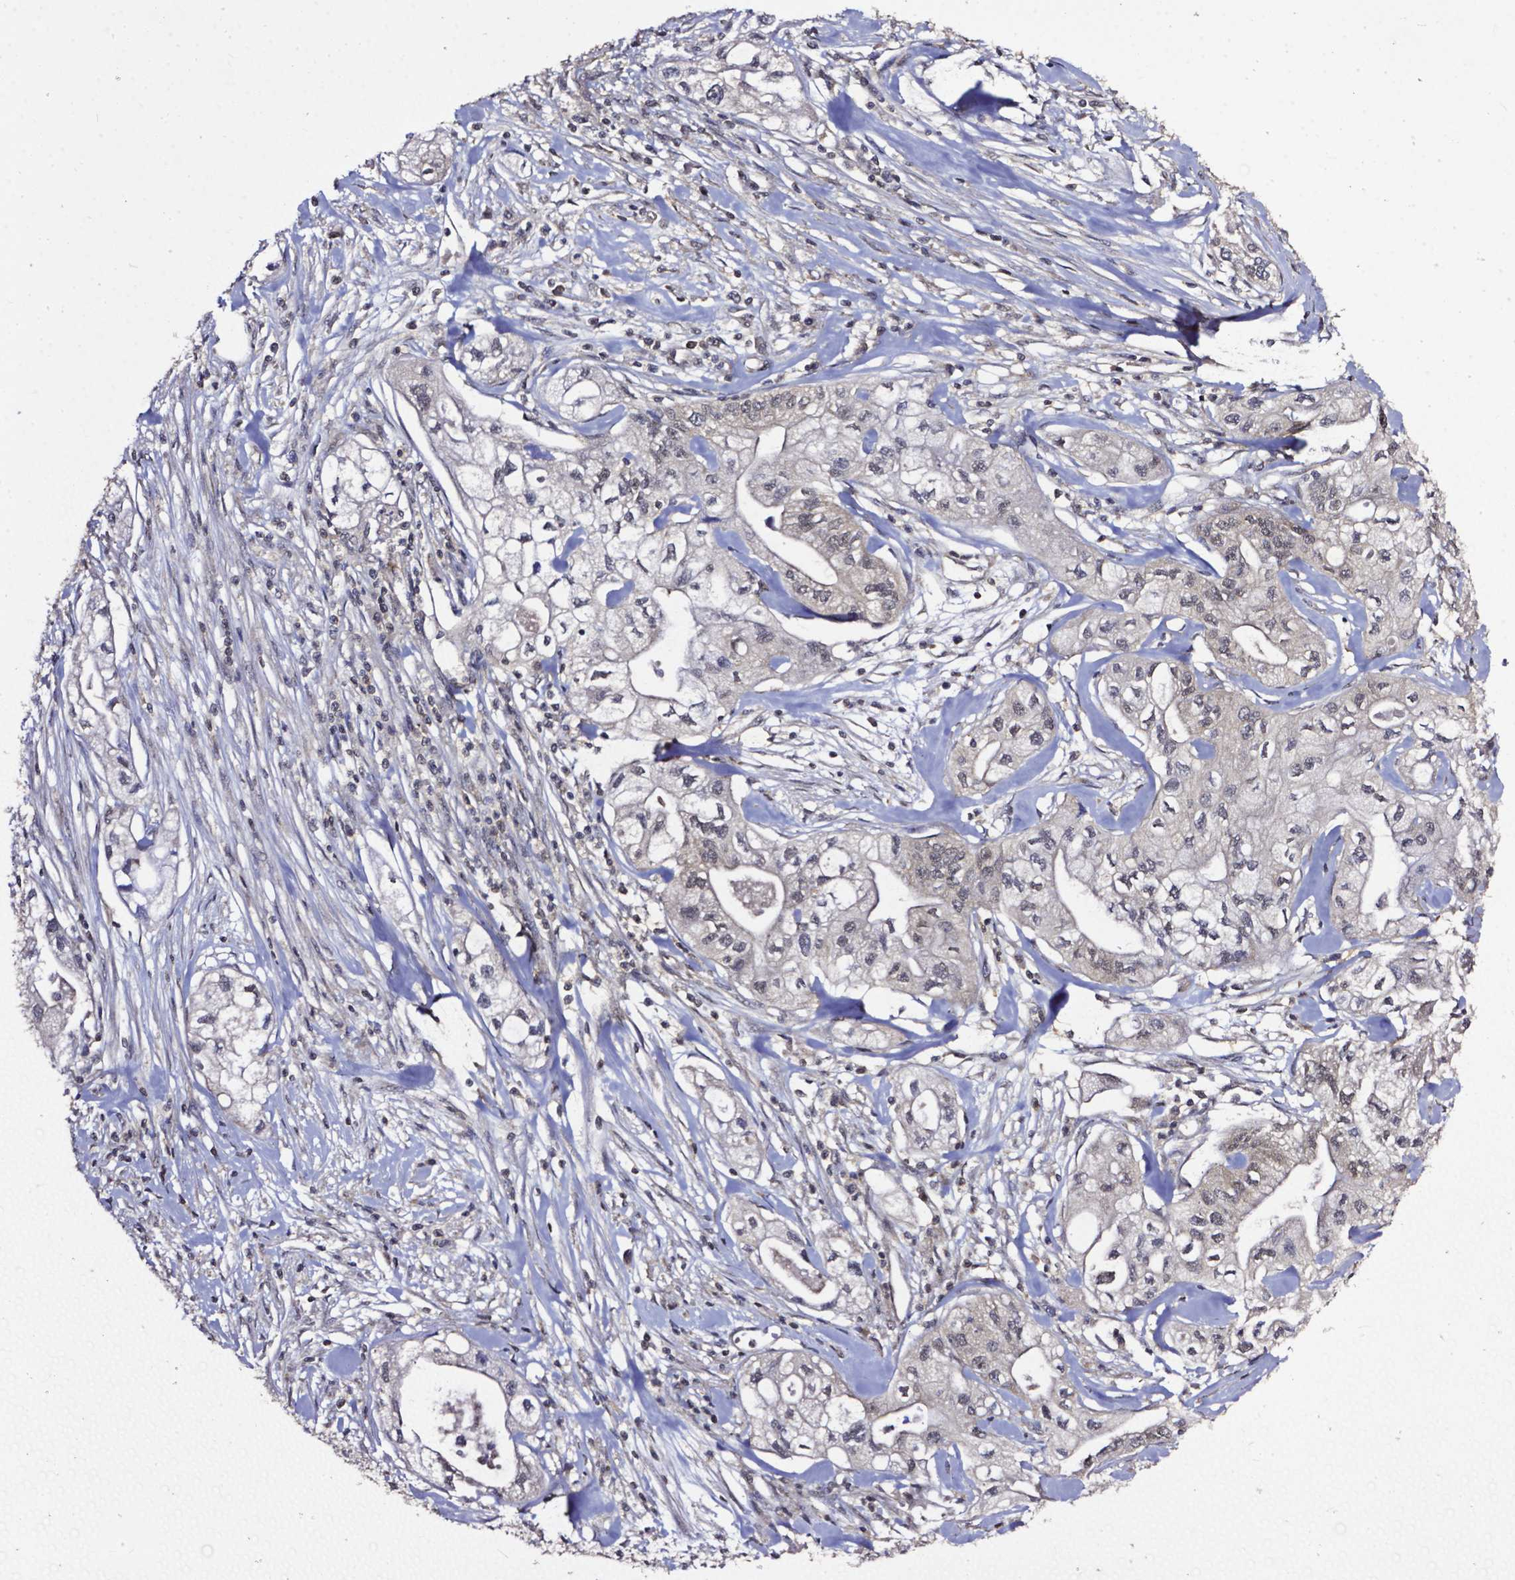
{"staining": {"intensity": "negative", "quantity": "none", "location": "none"}, "tissue": "pancreatic cancer", "cell_type": "Tumor cells", "image_type": "cancer", "snomed": [{"axis": "morphology", "description": "Adenocarcinoma, NOS"}, {"axis": "topography", "description": "Pancreas"}], "caption": "Tumor cells are negative for brown protein staining in pancreatic cancer.", "gene": "OTUB1", "patient": {"sex": "male", "age": 70}}